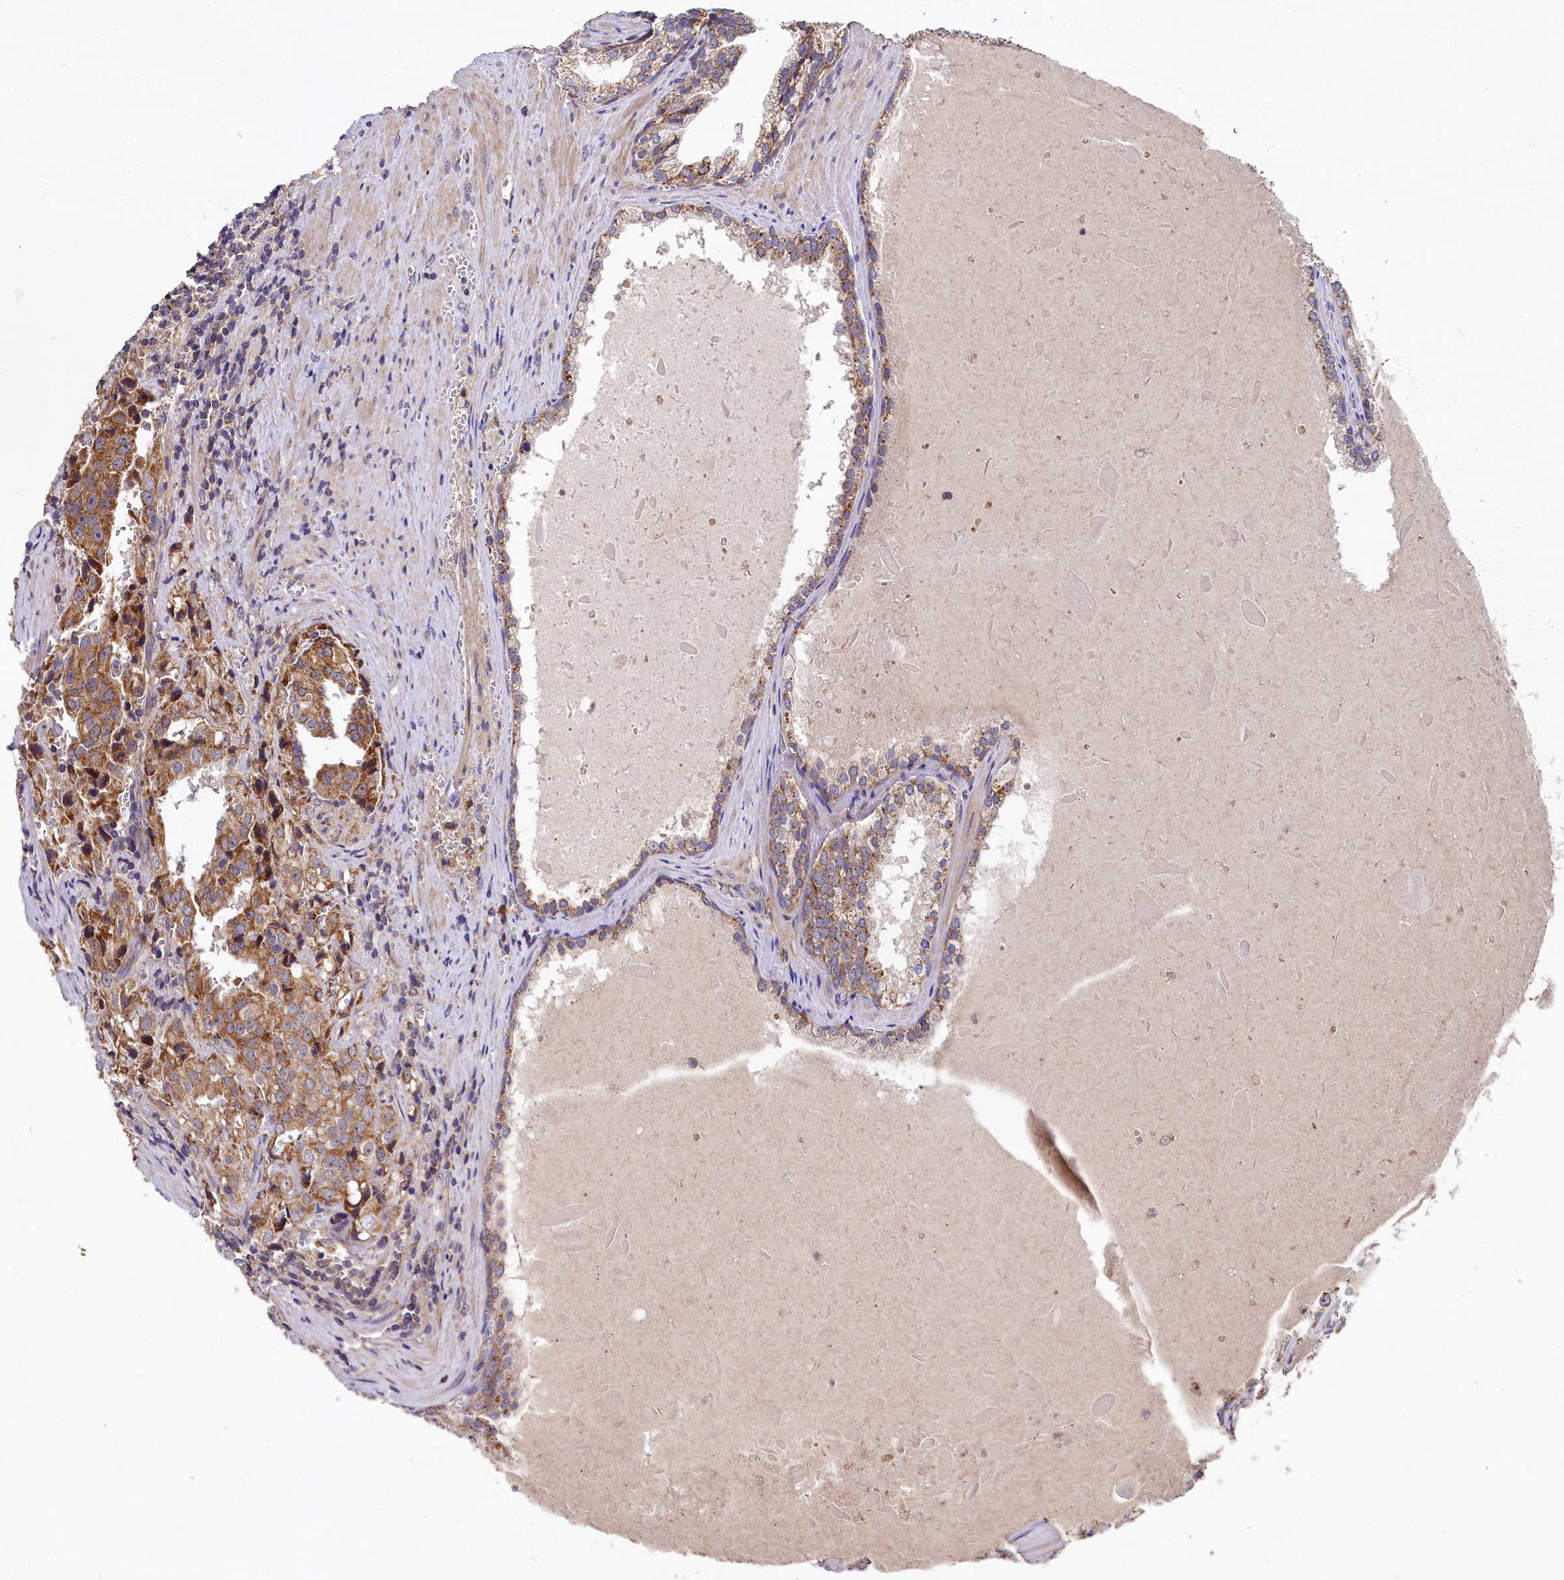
{"staining": {"intensity": "moderate", "quantity": ">75%", "location": "cytoplasmic/membranous"}, "tissue": "prostate cancer", "cell_type": "Tumor cells", "image_type": "cancer", "snomed": [{"axis": "morphology", "description": "Adenocarcinoma, High grade"}, {"axis": "topography", "description": "Prostate"}], "caption": "This micrograph reveals prostate cancer (adenocarcinoma (high-grade)) stained with immunohistochemistry to label a protein in brown. The cytoplasmic/membranous of tumor cells show moderate positivity for the protein. Nuclei are counter-stained blue.", "gene": "SPRYD3", "patient": {"sex": "male", "age": 68}}